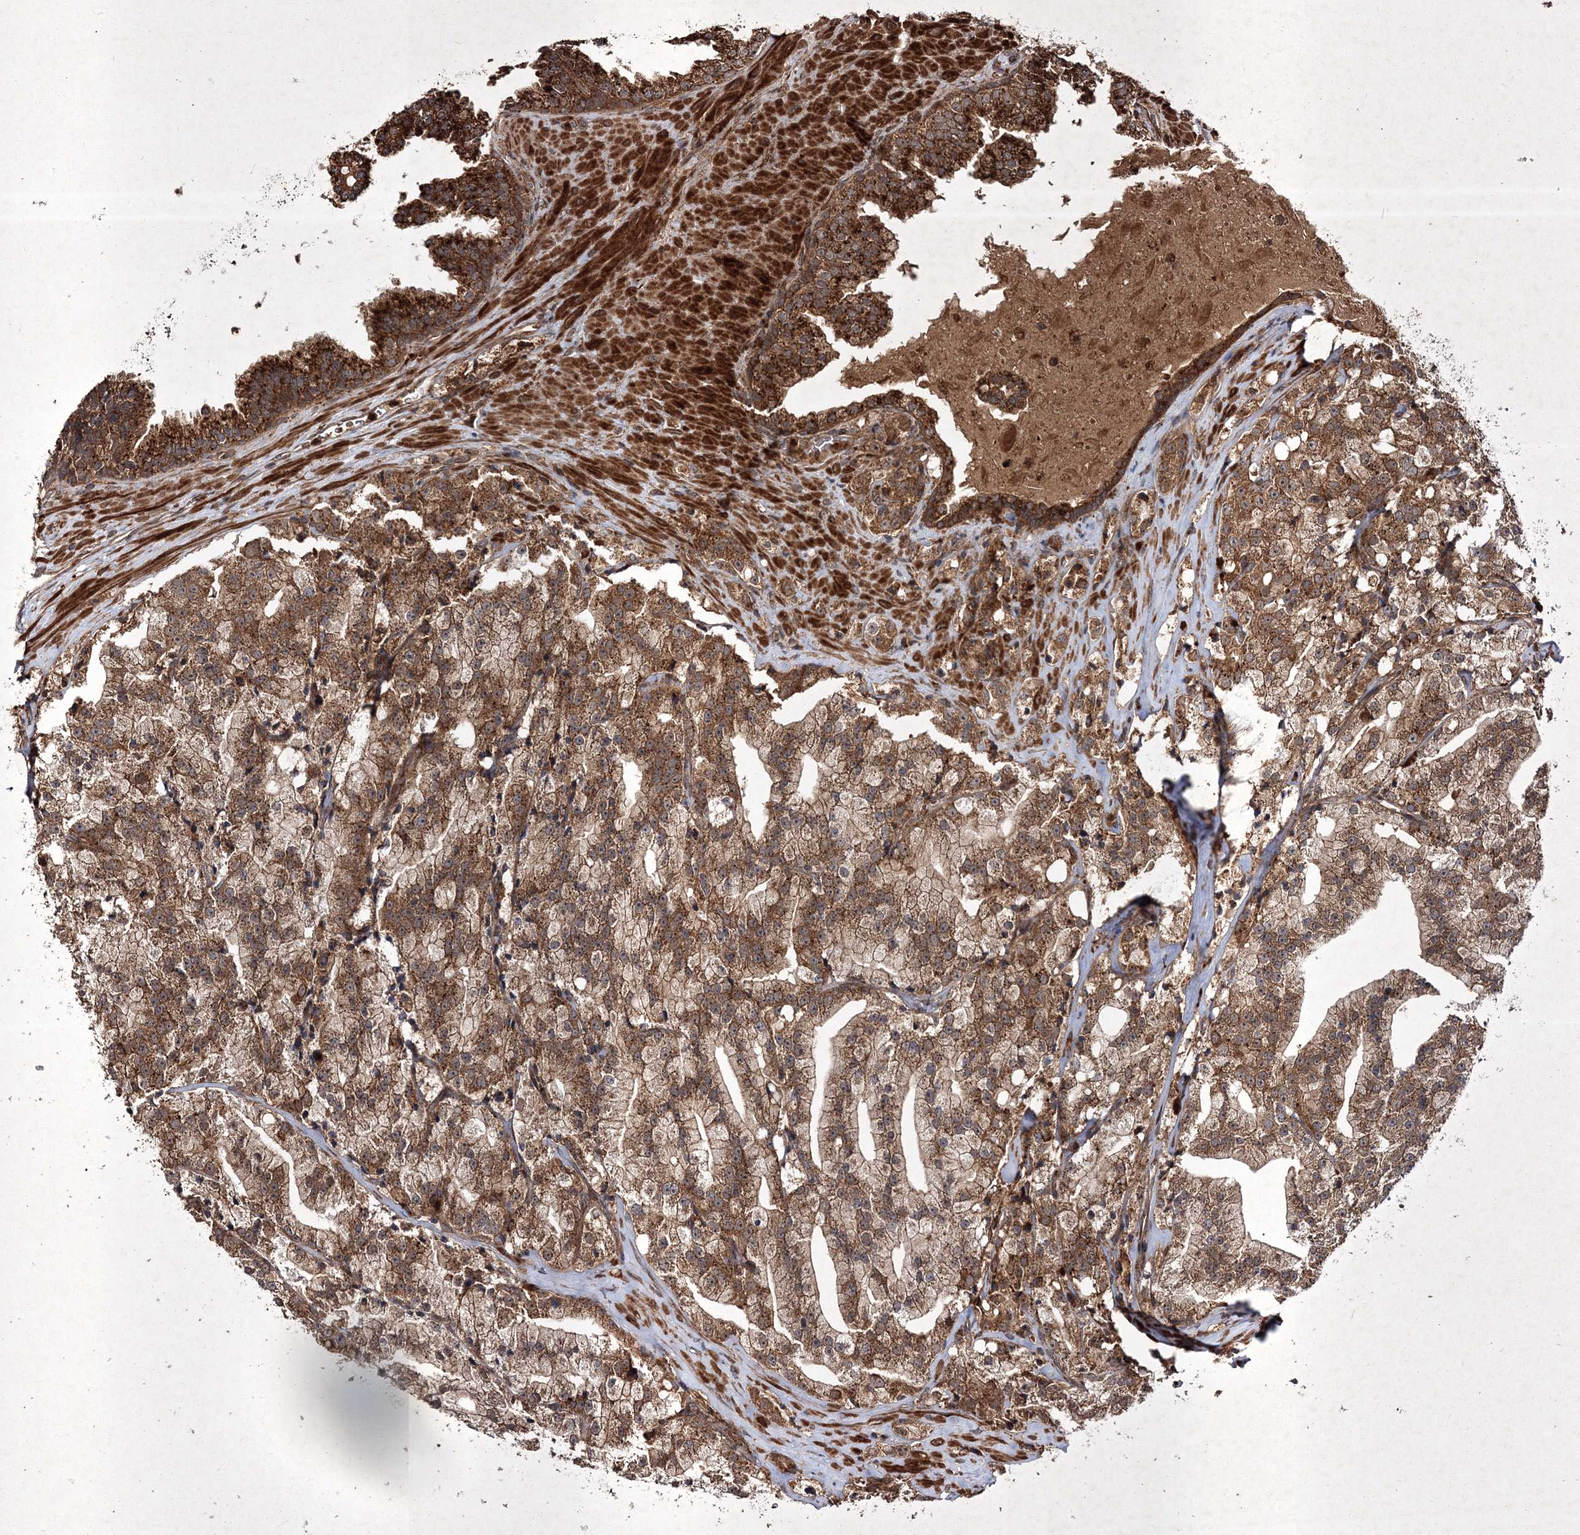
{"staining": {"intensity": "strong", "quantity": ">75%", "location": "cytoplasmic/membranous"}, "tissue": "prostate cancer", "cell_type": "Tumor cells", "image_type": "cancer", "snomed": [{"axis": "morphology", "description": "Adenocarcinoma, High grade"}, {"axis": "topography", "description": "Prostate"}], "caption": "Prostate adenocarcinoma (high-grade) stained with a protein marker reveals strong staining in tumor cells.", "gene": "DNAJC13", "patient": {"sex": "male", "age": 64}}